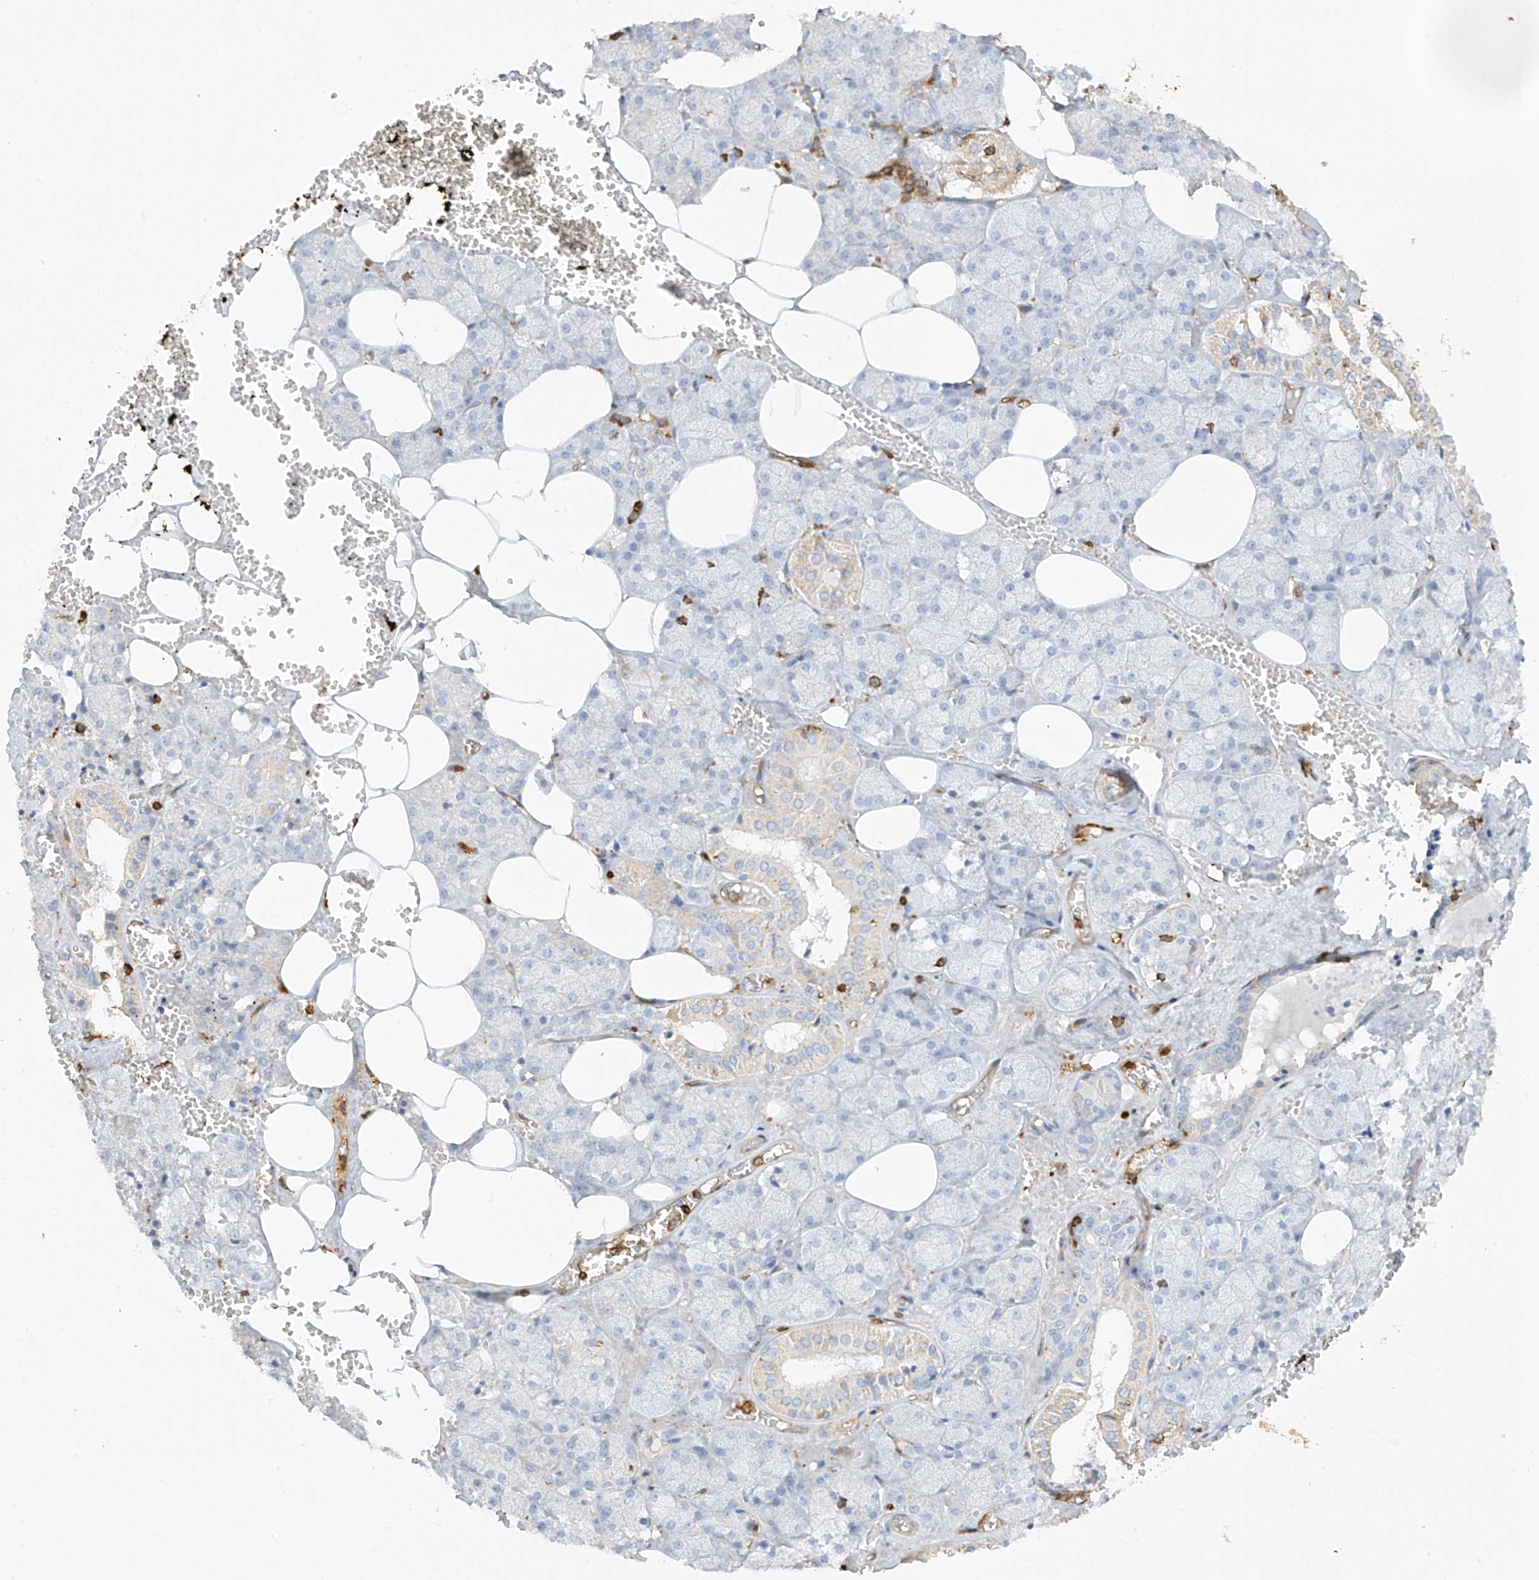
{"staining": {"intensity": "negative", "quantity": "none", "location": "none"}, "tissue": "salivary gland", "cell_type": "Glandular cells", "image_type": "normal", "snomed": [{"axis": "morphology", "description": "Normal tissue, NOS"}, {"axis": "topography", "description": "Salivary gland"}], "caption": "This is an immunohistochemistry (IHC) micrograph of benign salivary gland. There is no staining in glandular cells.", "gene": "ARHGAP25", "patient": {"sex": "male", "age": 62}}